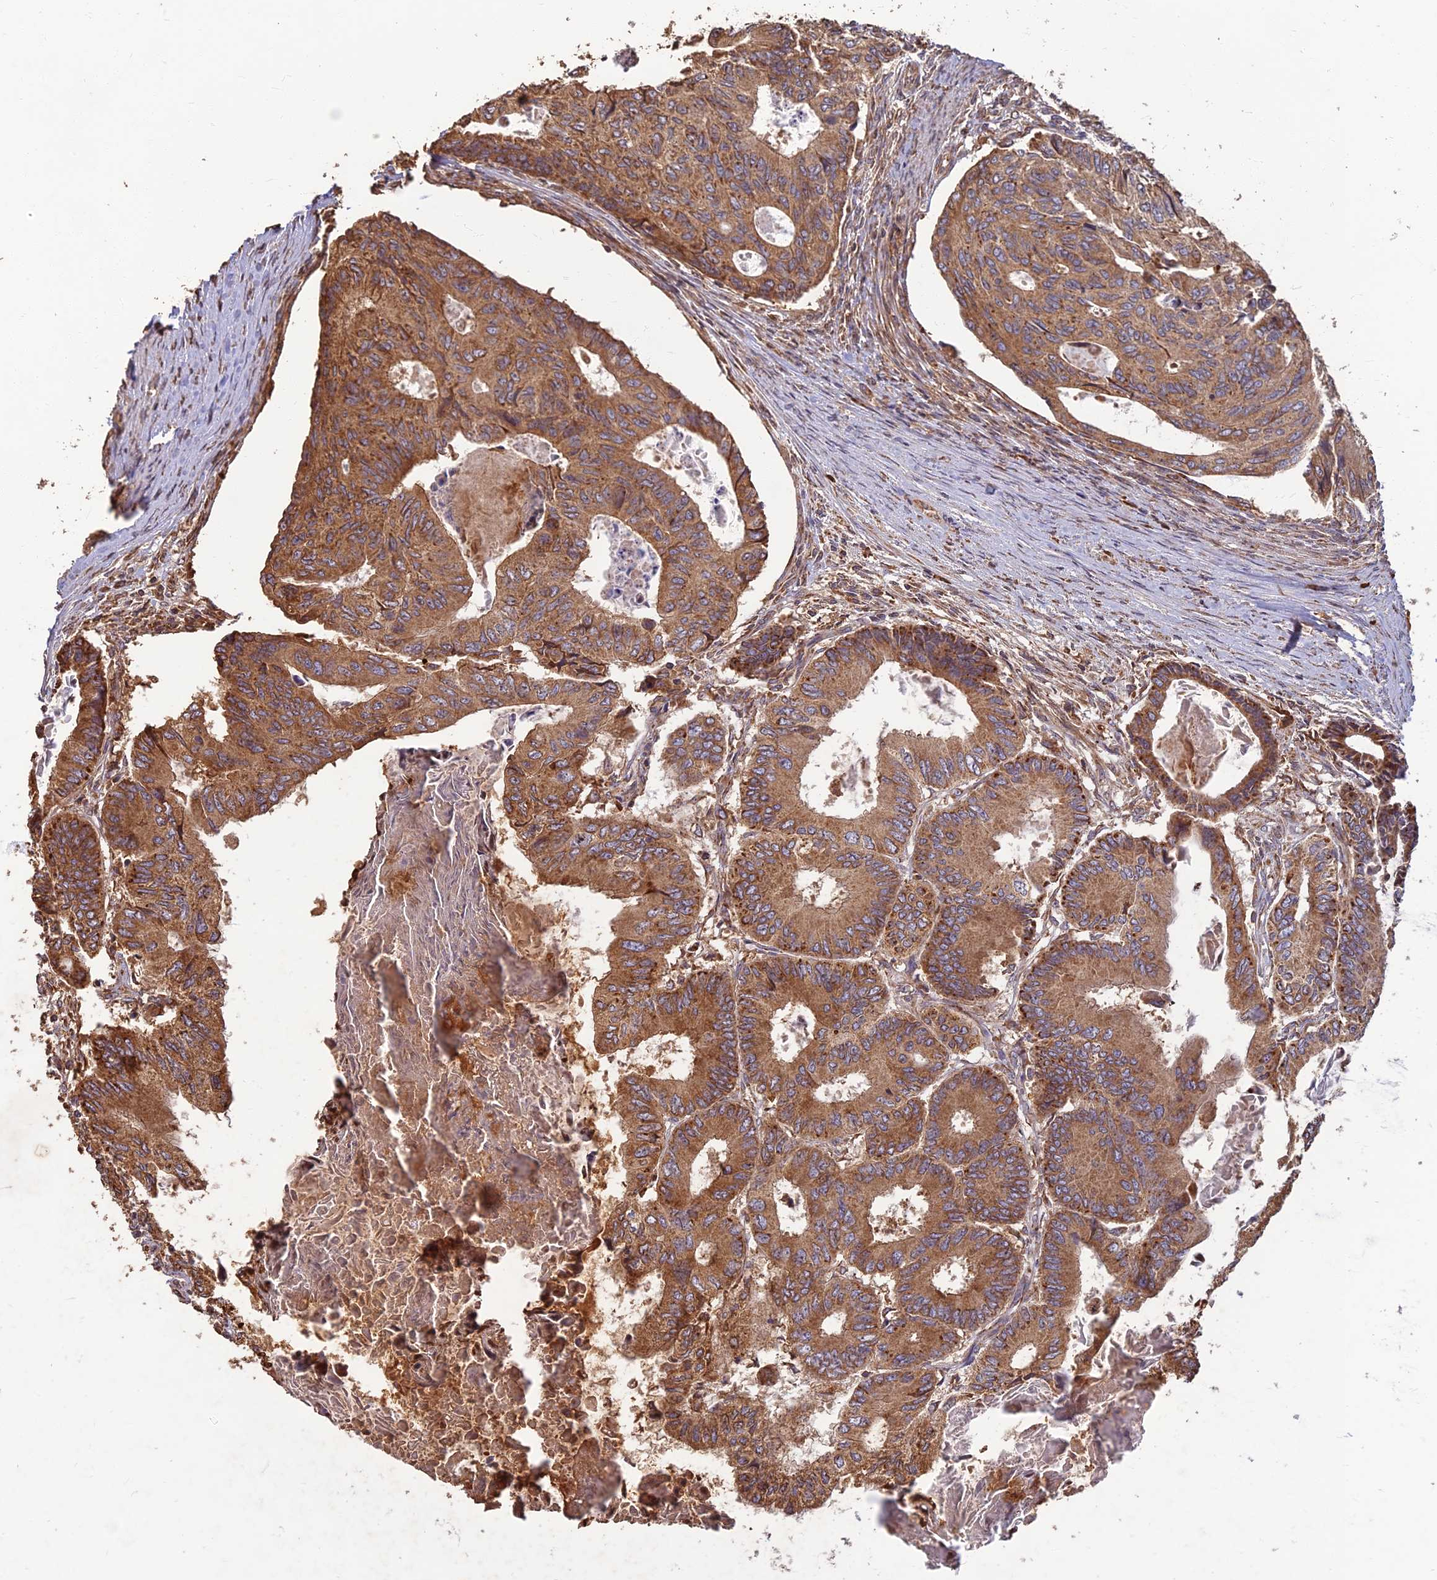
{"staining": {"intensity": "moderate", "quantity": ">75%", "location": "cytoplasmic/membranous"}, "tissue": "colorectal cancer", "cell_type": "Tumor cells", "image_type": "cancer", "snomed": [{"axis": "morphology", "description": "Adenocarcinoma, NOS"}, {"axis": "topography", "description": "Colon"}], "caption": "Colorectal cancer stained with immunohistochemistry displays moderate cytoplasmic/membranous expression in about >75% of tumor cells.", "gene": "CORO1C", "patient": {"sex": "male", "age": 85}}